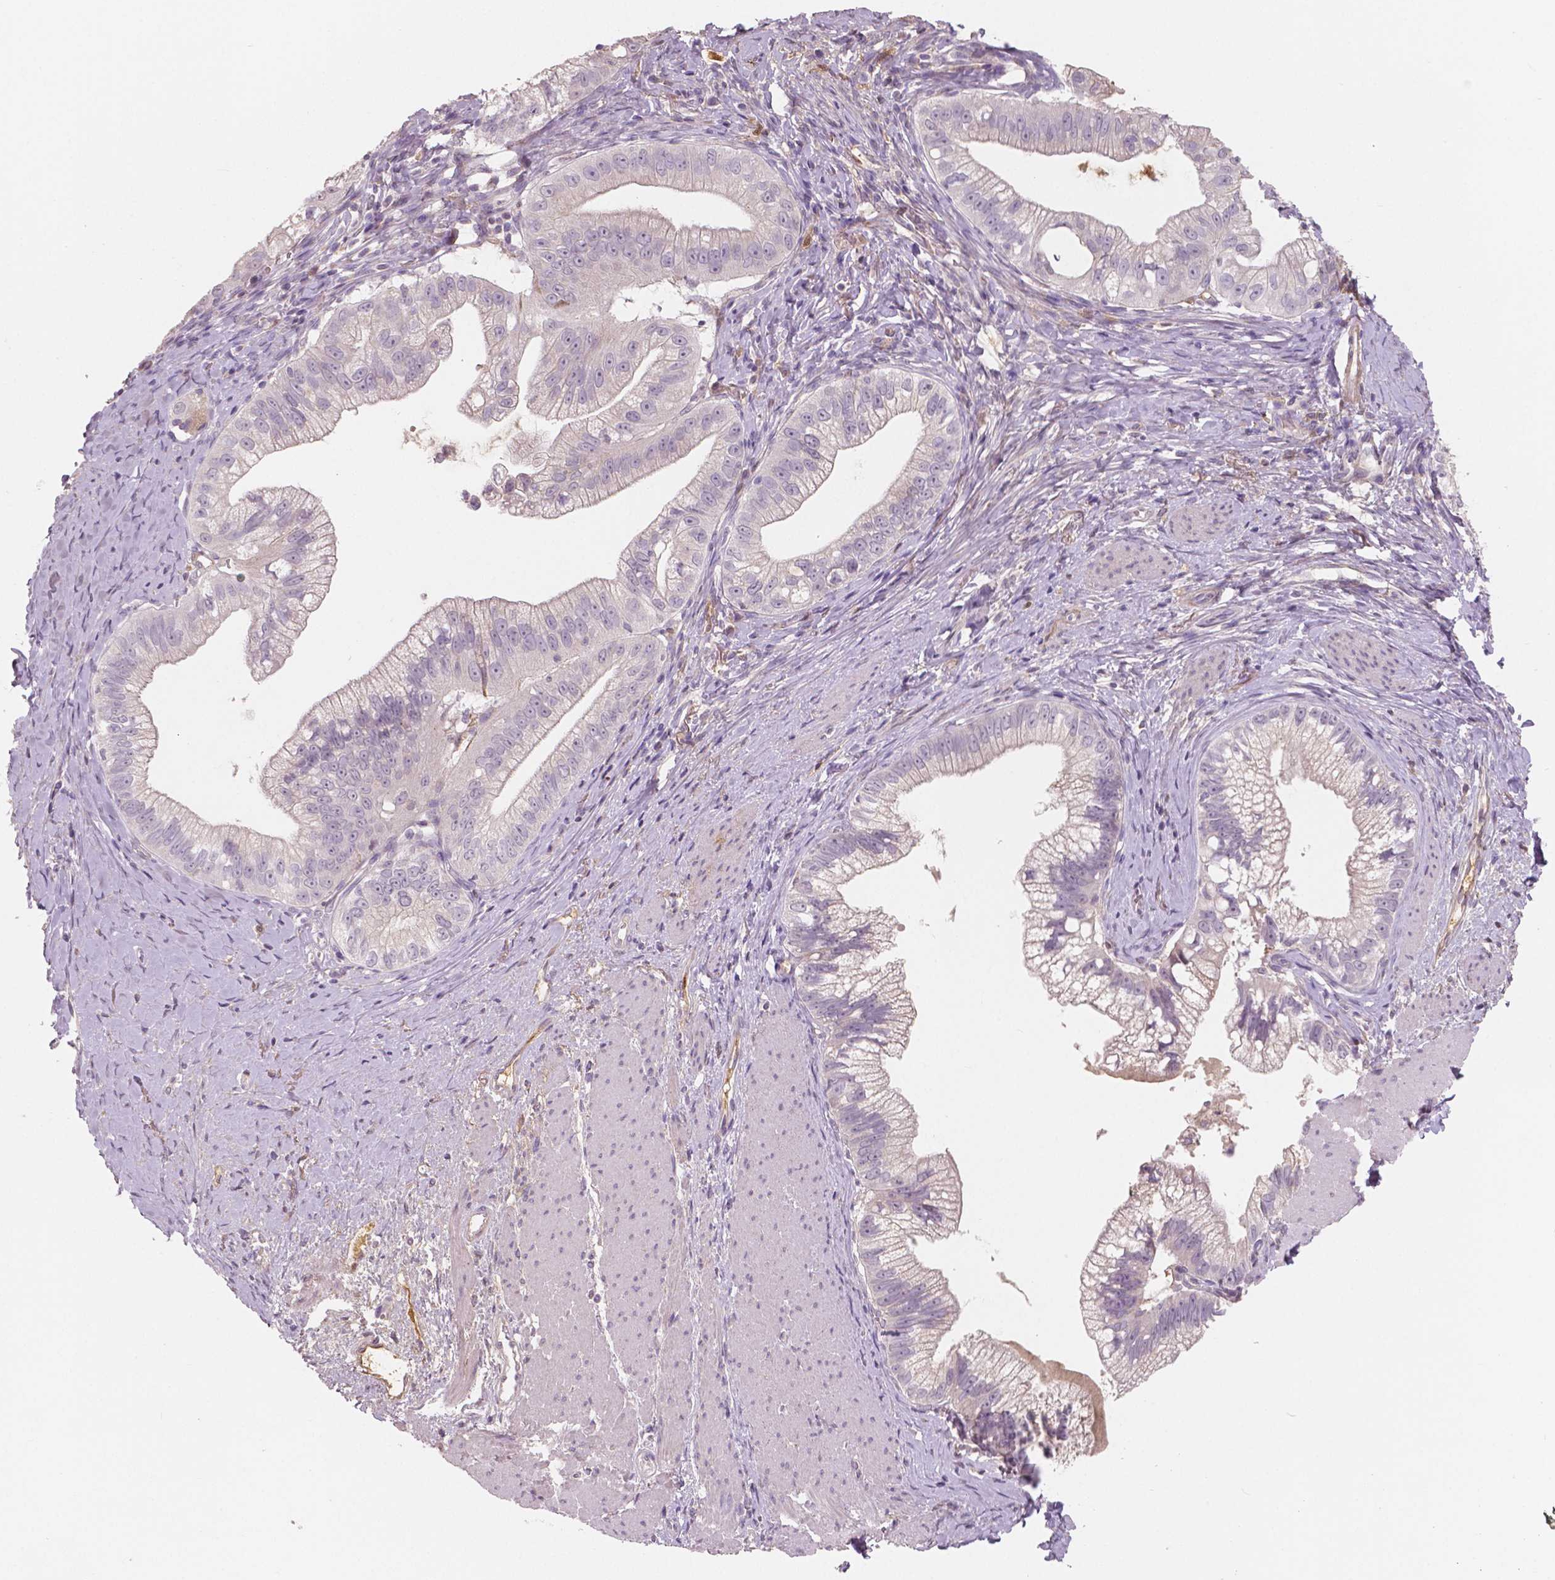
{"staining": {"intensity": "negative", "quantity": "none", "location": "none"}, "tissue": "pancreatic cancer", "cell_type": "Tumor cells", "image_type": "cancer", "snomed": [{"axis": "morphology", "description": "Adenocarcinoma, NOS"}, {"axis": "topography", "description": "Pancreas"}], "caption": "This is an immunohistochemistry (IHC) histopathology image of pancreatic cancer. There is no expression in tumor cells.", "gene": "APOA4", "patient": {"sex": "male", "age": 70}}